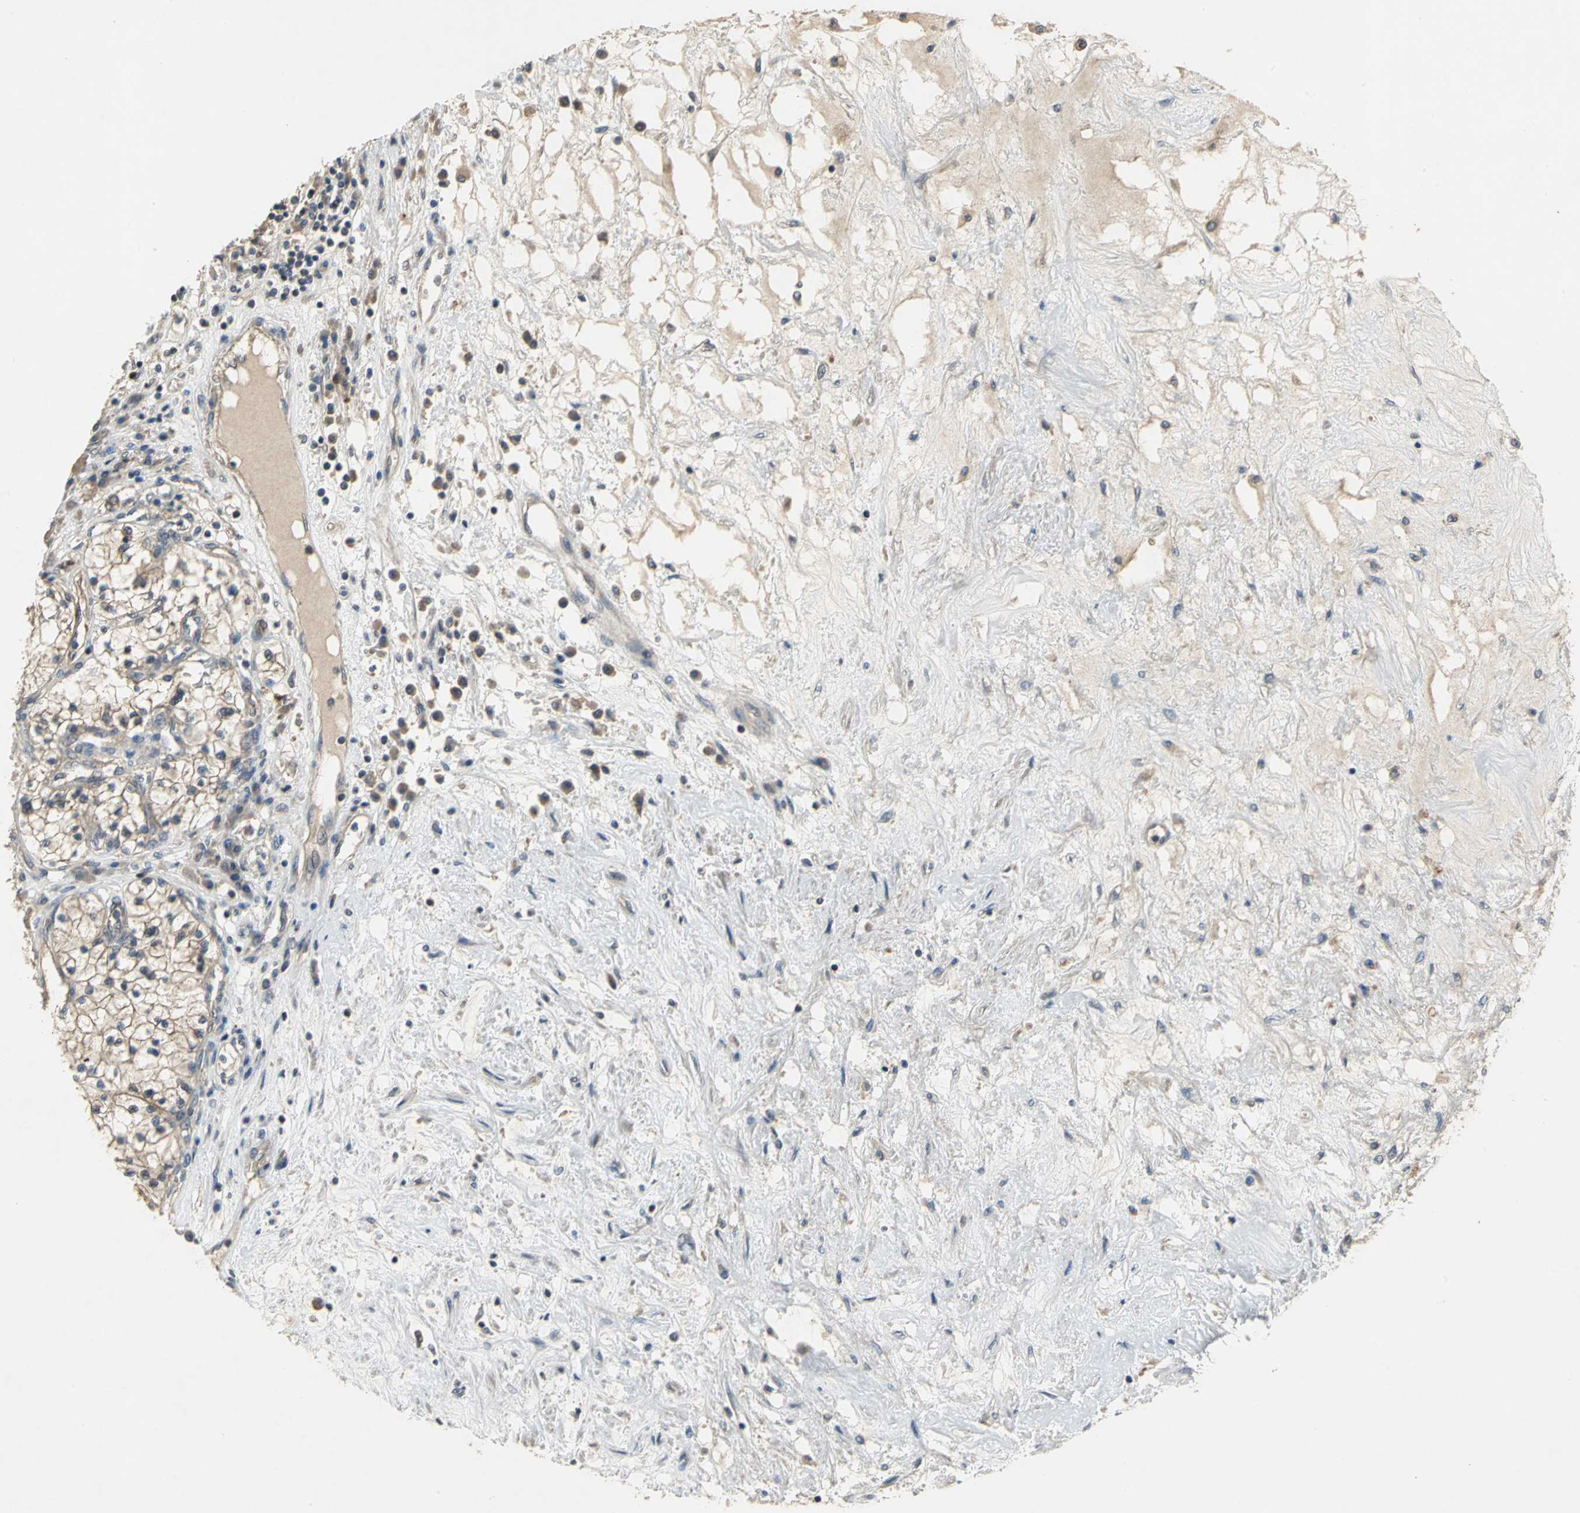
{"staining": {"intensity": "moderate", "quantity": ">75%", "location": "cytoplasmic/membranous"}, "tissue": "renal cancer", "cell_type": "Tumor cells", "image_type": "cancer", "snomed": [{"axis": "morphology", "description": "Adenocarcinoma, NOS"}, {"axis": "topography", "description": "Kidney"}], "caption": "There is medium levels of moderate cytoplasmic/membranous expression in tumor cells of renal cancer, as demonstrated by immunohistochemical staining (brown color).", "gene": "MET", "patient": {"sex": "male", "age": 68}}